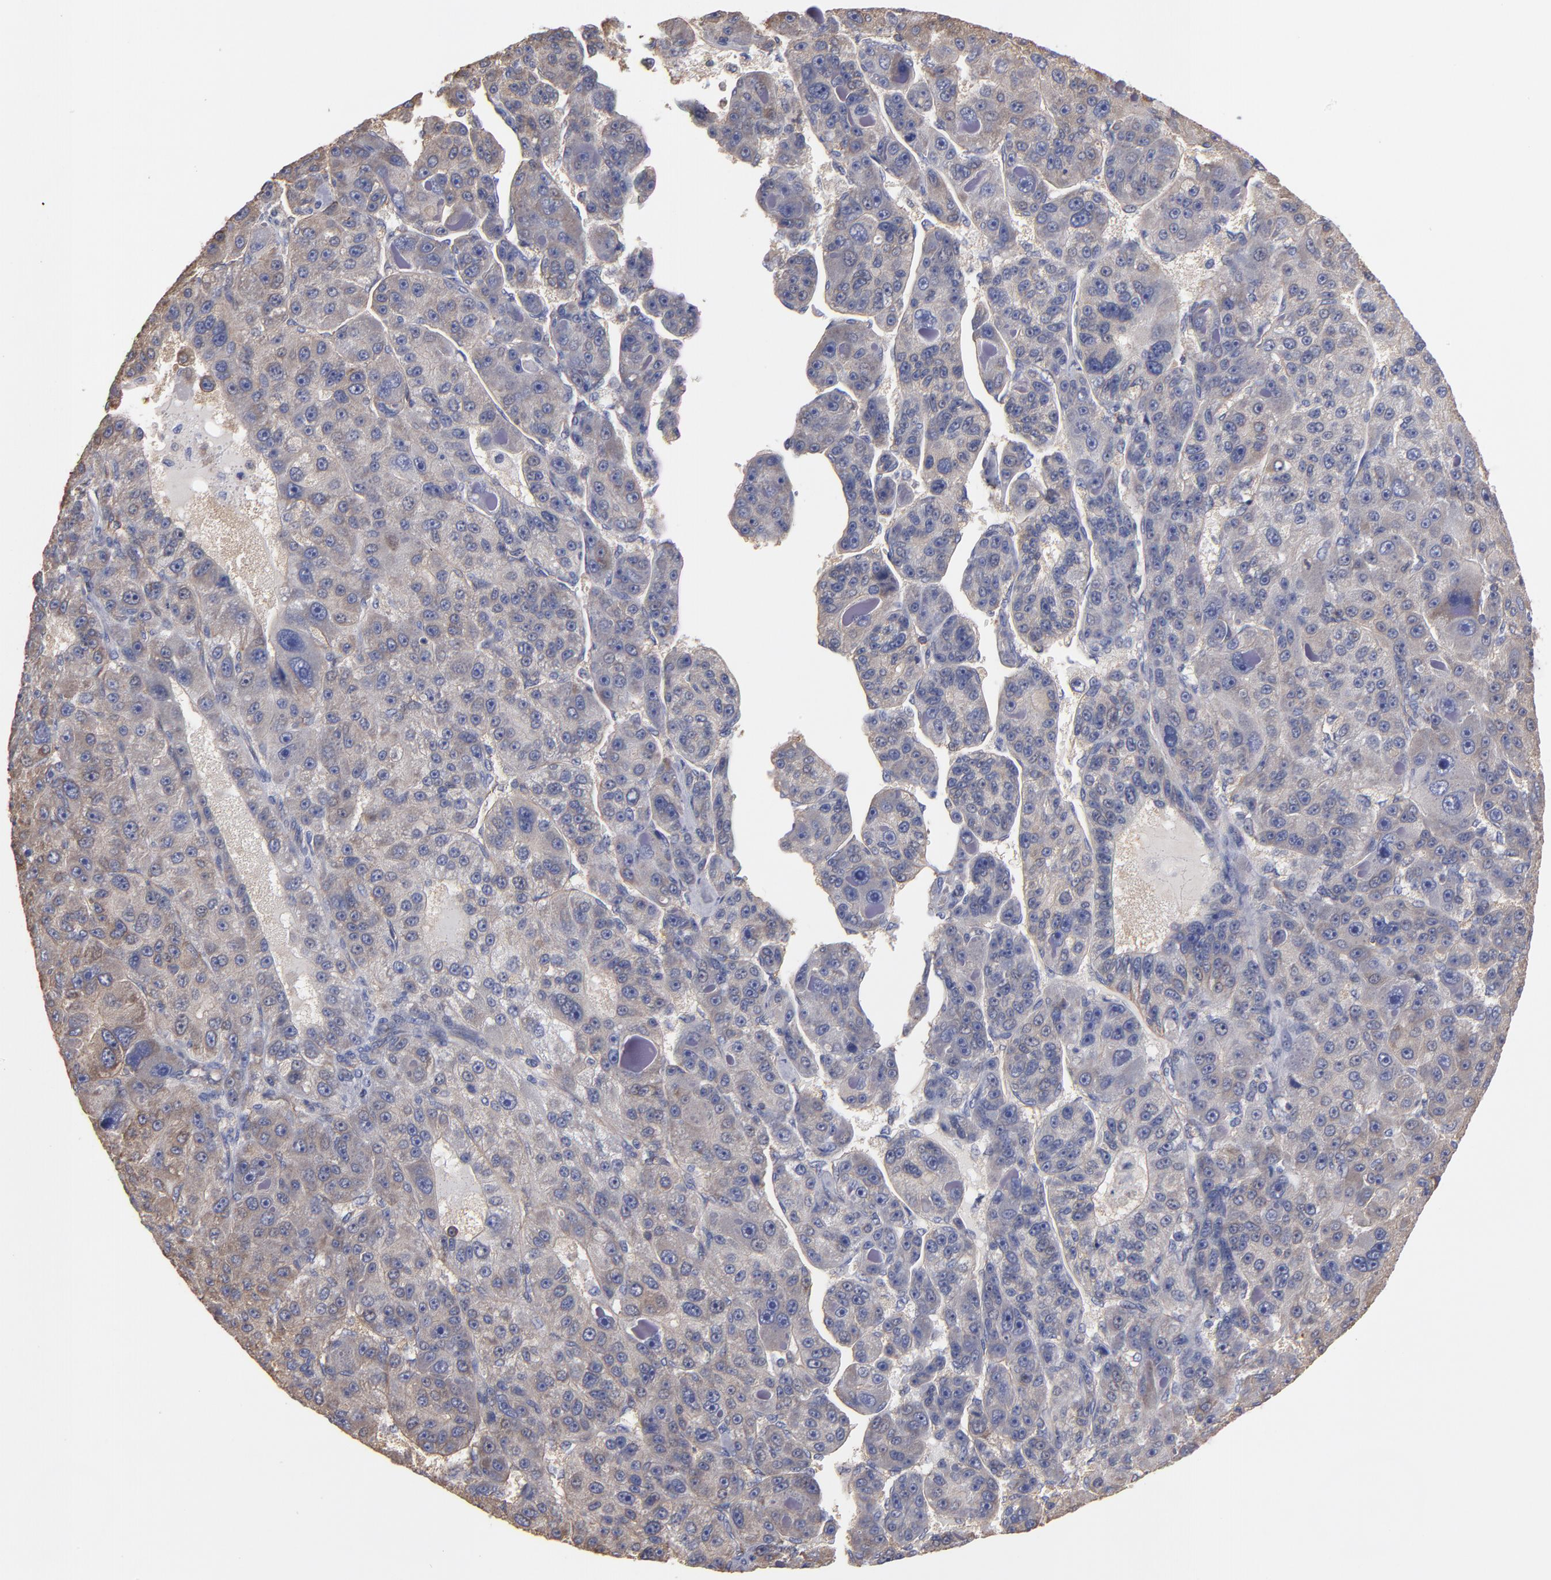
{"staining": {"intensity": "weak", "quantity": "<25%", "location": "cytoplasmic/membranous"}, "tissue": "liver cancer", "cell_type": "Tumor cells", "image_type": "cancer", "snomed": [{"axis": "morphology", "description": "Carcinoma, Hepatocellular, NOS"}, {"axis": "topography", "description": "Liver"}], "caption": "Tumor cells are negative for protein expression in human liver cancer.", "gene": "ESYT2", "patient": {"sex": "male", "age": 76}}